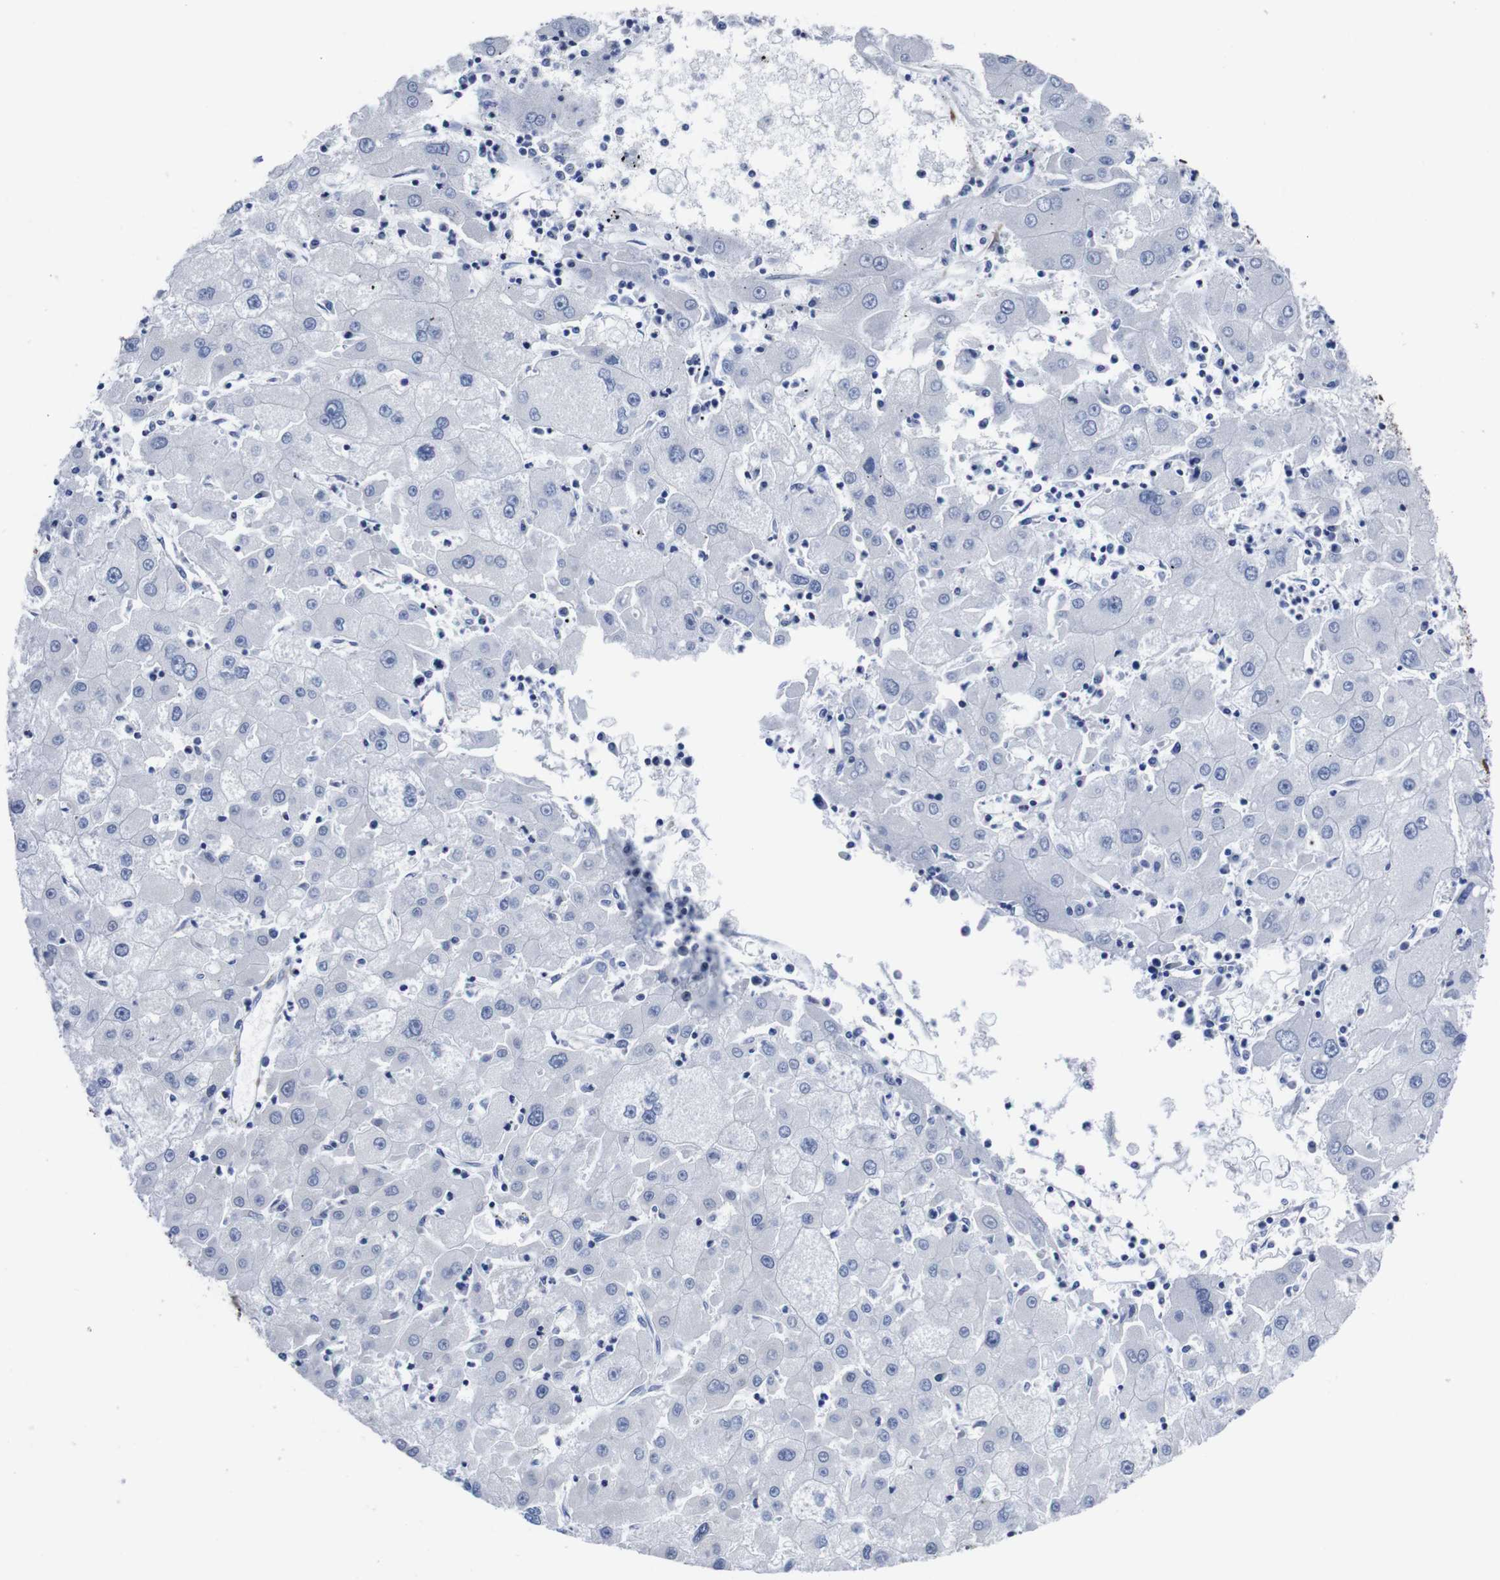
{"staining": {"intensity": "negative", "quantity": "none", "location": "none"}, "tissue": "liver cancer", "cell_type": "Tumor cells", "image_type": "cancer", "snomed": [{"axis": "morphology", "description": "Carcinoma, Hepatocellular, NOS"}, {"axis": "topography", "description": "Liver"}], "caption": "Liver cancer was stained to show a protein in brown. There is no significant positivity in tumor cells.", "gene": "WNT10A", "patient": {"sex": "male", "age": 72}}